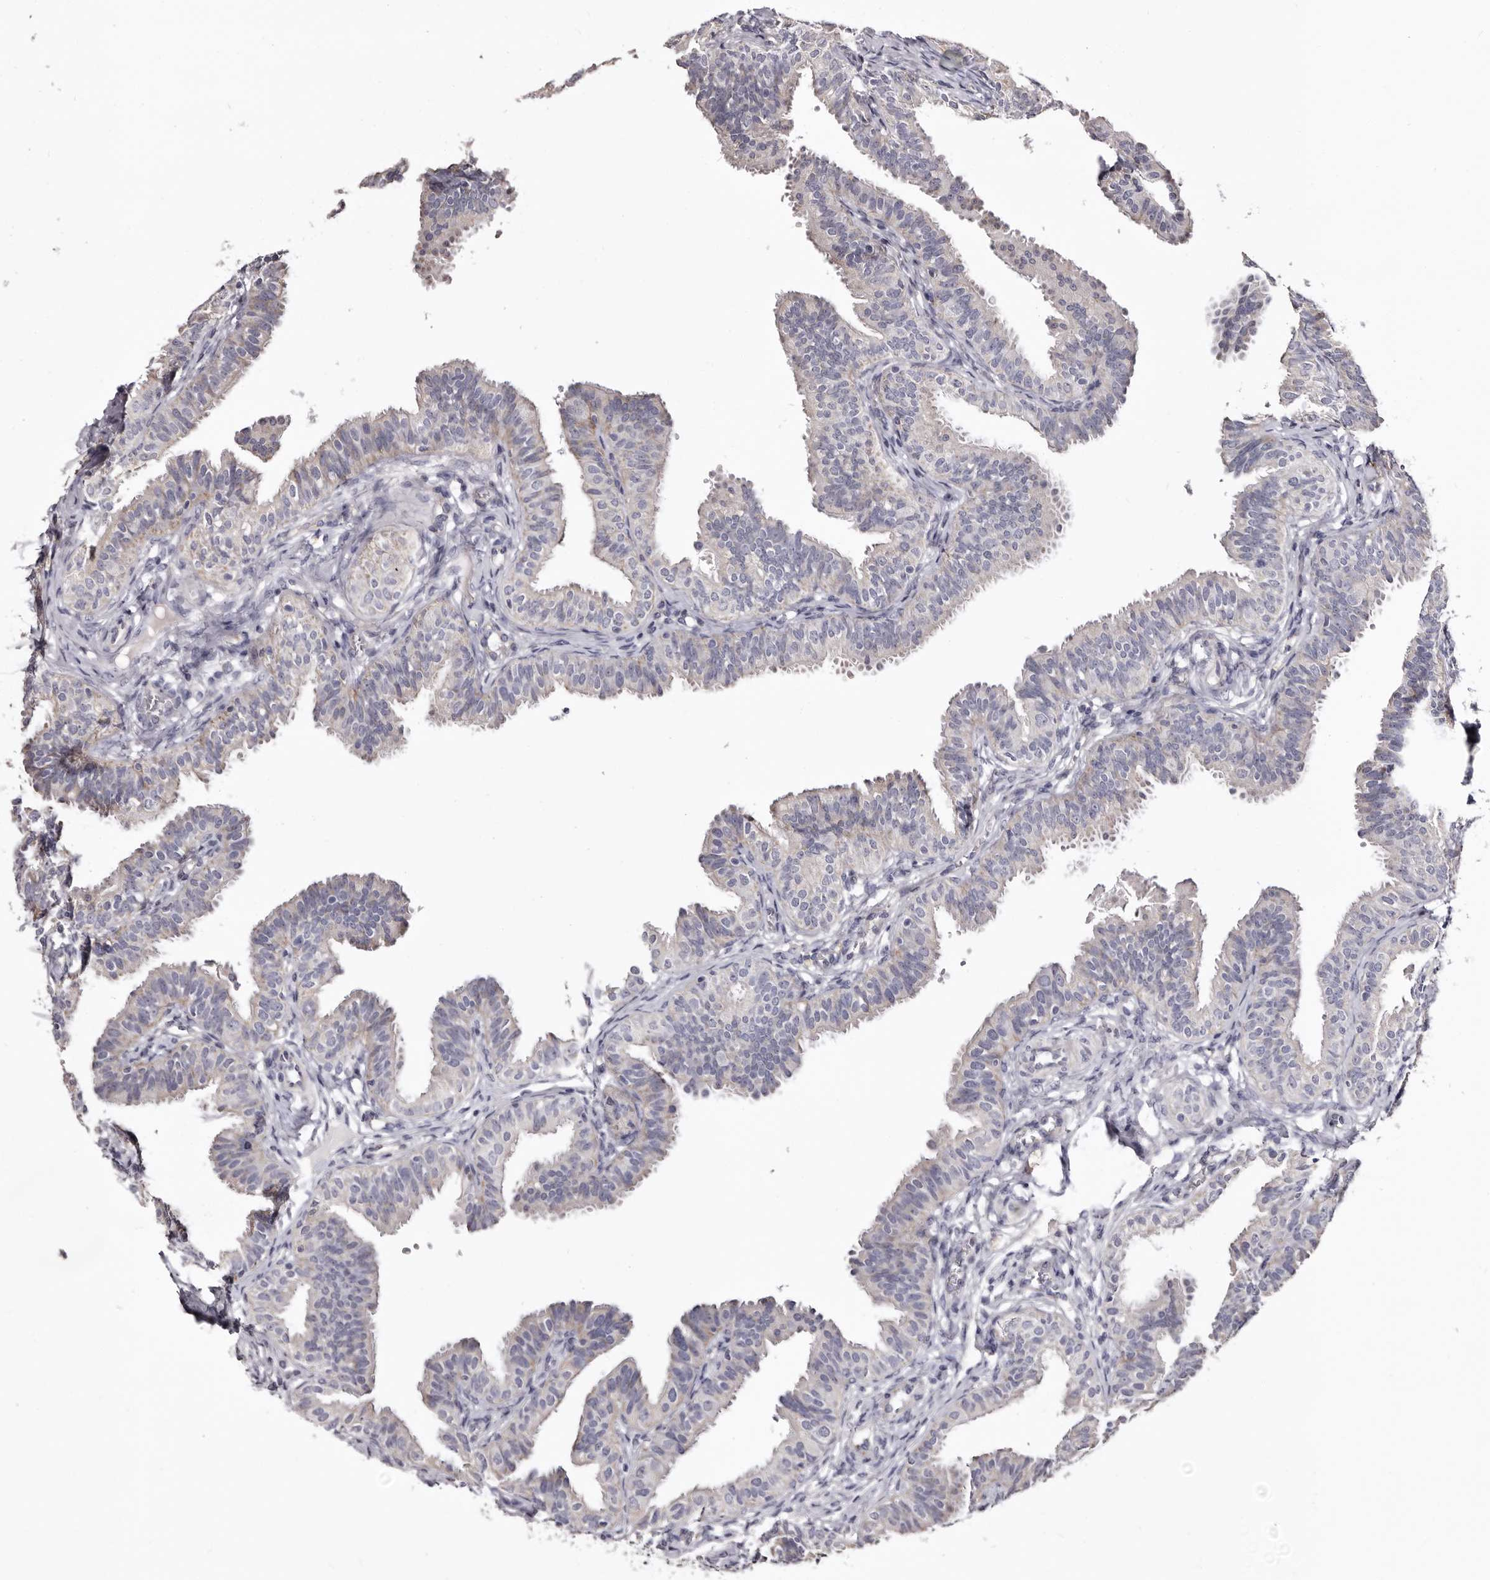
{"staining": {"intensity": "negative", "quantity": "none", "location": "none"}, "tissue": "fallopian tube", "cell_type": "Glandular cells", "image_type": "normal", "snomed": [{"axis": "morphology", "description": "Normal tissue, NOS"}, {"axis": "topography", "description": "Fallopian tube"}], "caption": "This is an immunohistochemistry image of benign human fallopian tube. There is no positivity in glandular cells.", "gene": "CASQ1", "patient": {"sex": "female", "age": 35}}